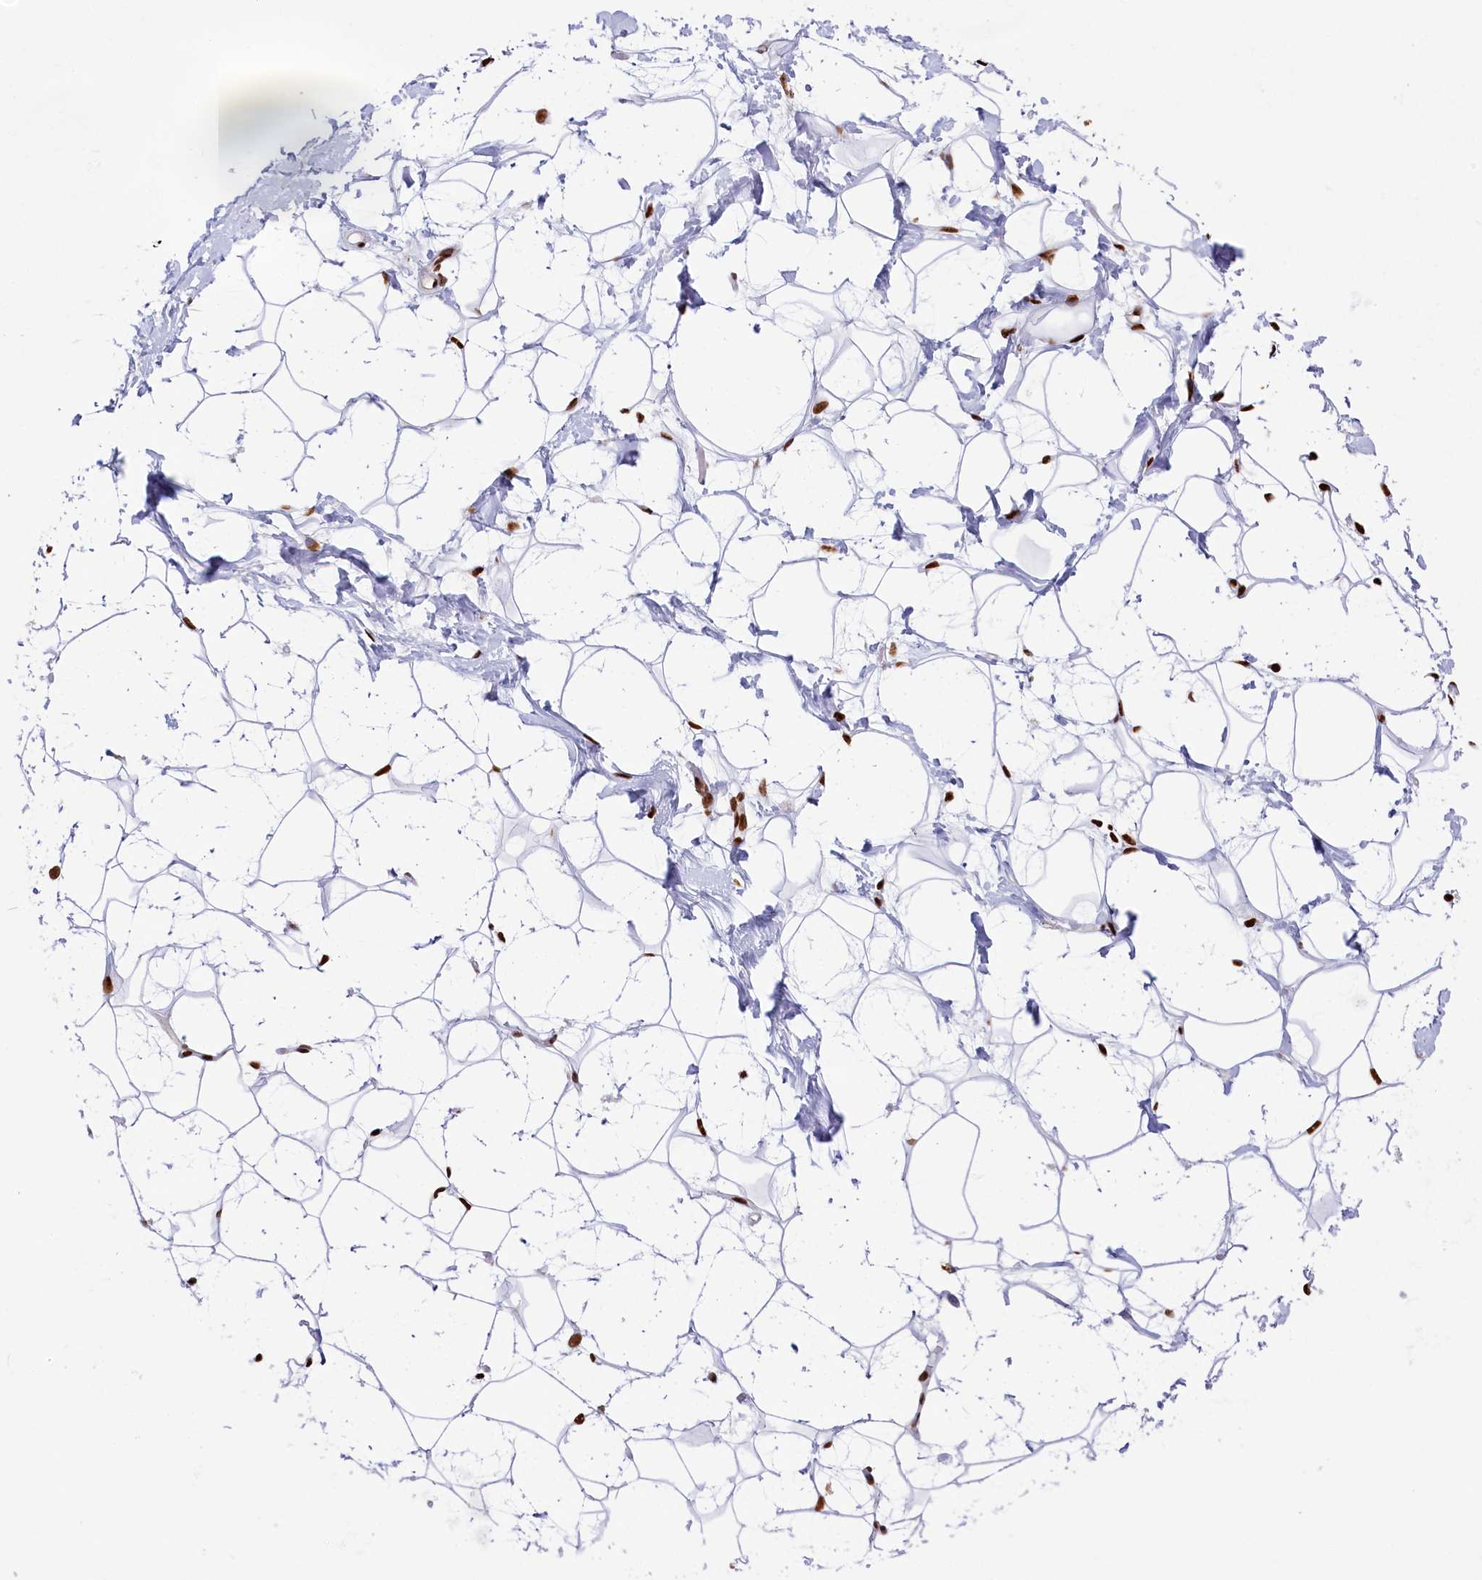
{"staining": {"intensity": "strong", "quantity": ">75%", "location": "nuclear"}, "tissue": "adipose tissue", "cell_type": "Adipocytes", "image_type": "normal", "snomed": [{"axis": "morphology", "description": "Normal tissue, NOS"}, {"axis": "topography", "description": "Breast"}], "caption": "Human adipose tissue stained with a brown dye demonstrates strong nuclear positive staining in about >75% of adipocytes.", "gene": "SNRNP70", "patient": {"sex": "female", "age": 26}}